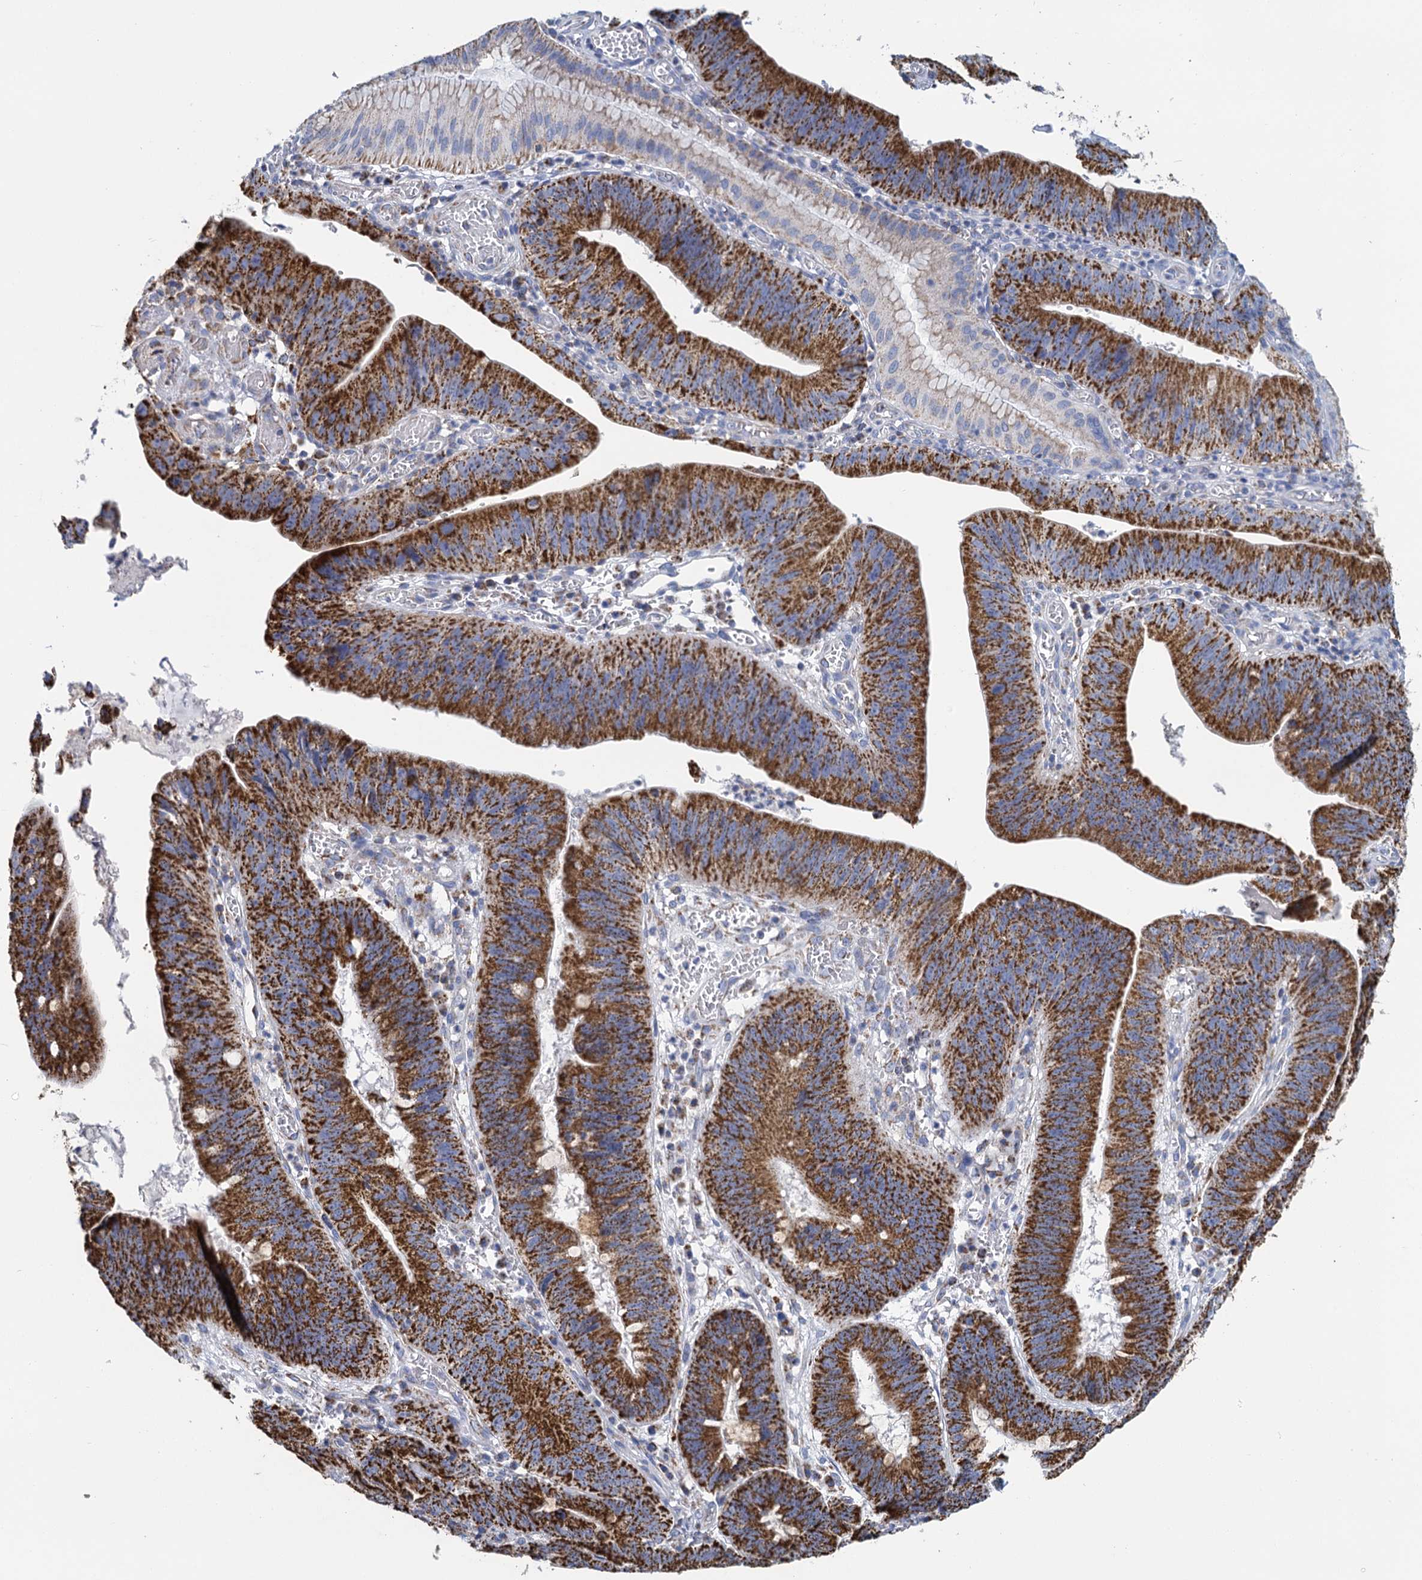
{"staining": {"intensity": "strong", "quantity": ">75%", "location": "cytoplasmic/membranous"}, "tissue": "stomach cancer", "cell_type": "Tumor cells", "image_type": "cancer", "snomed": [{"axis": "morphology", "description": "Adenocarcinoma, NOS"}, {"axis": "topography", "description": "Stomach"}], "caption": "A brown stain shows strong cytoplasmic/membranous positivity of a protein in stomach cancer (adenocarcinoma) tumor cells. The staining was performed using DAB (3,3'-diaminobenzidine) to visualize the protein expression in brown, while the nuclei were stained in blue with hematoxylin (Magnification: 20x).", "gene": "CCP110", "patient": {"sex": "male", "age": 59}}